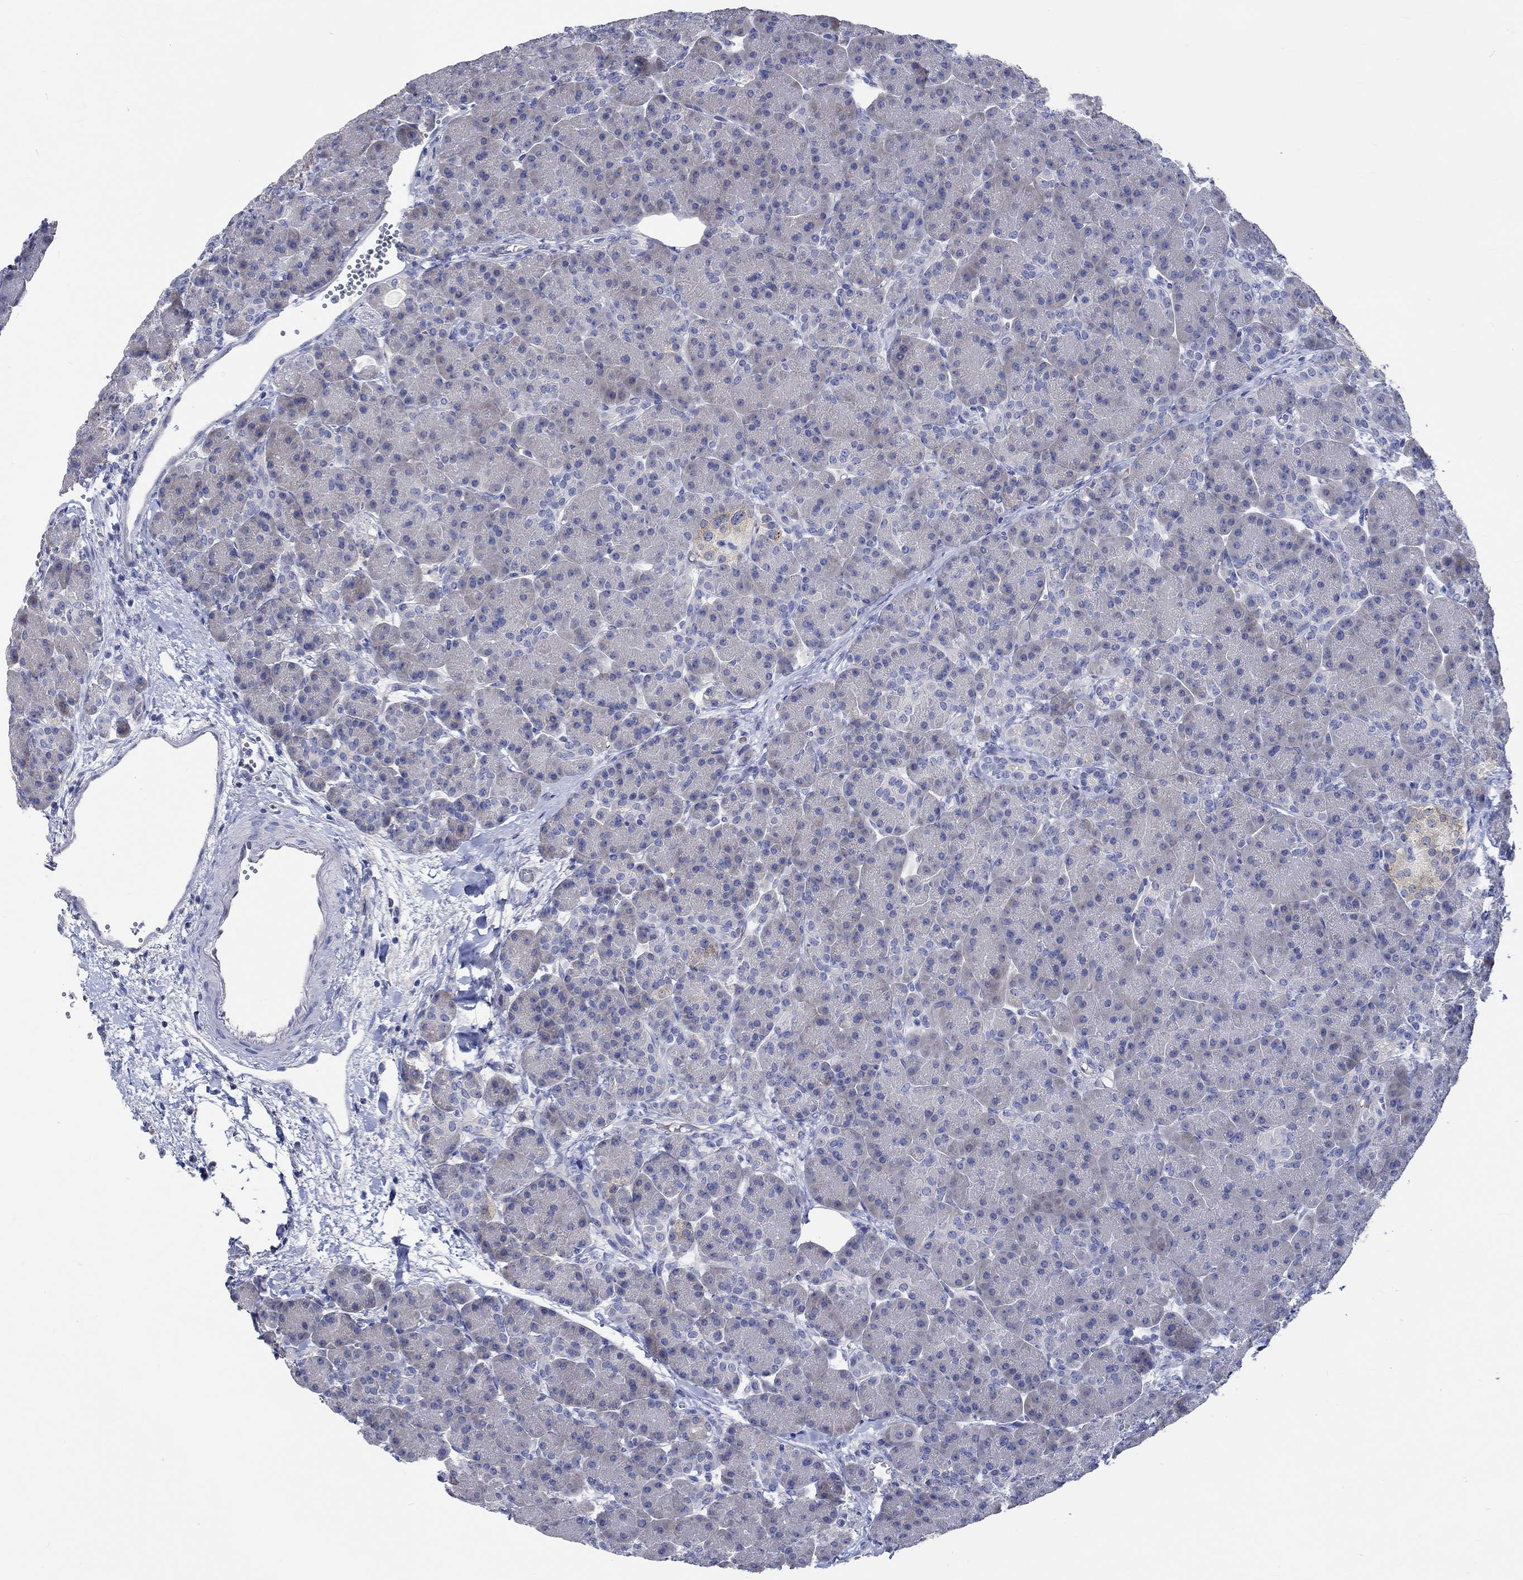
{"staining": {"intensity": "negative", "quantity": "none", "location": "none"}, "tissue": "pancreas", "cell_type": "Exocrine glandular cells", "image_type": "normal", "snomed": [{"axis": "morphology", "description": "Normal tissue, NOS"}, {"axis": "topography", "description": "Pancreas"}], "caption": "Immunohistochemistry photomicrograph of benign pancreas stained for a protein (brown), which exhibits no positivity in exocrine glandular cells. (DAB (3,3'-diaminobenzidine) IHC, high magnification).", "gene": "KCNA1", "patient": {"sex": "female", "age": 63}}